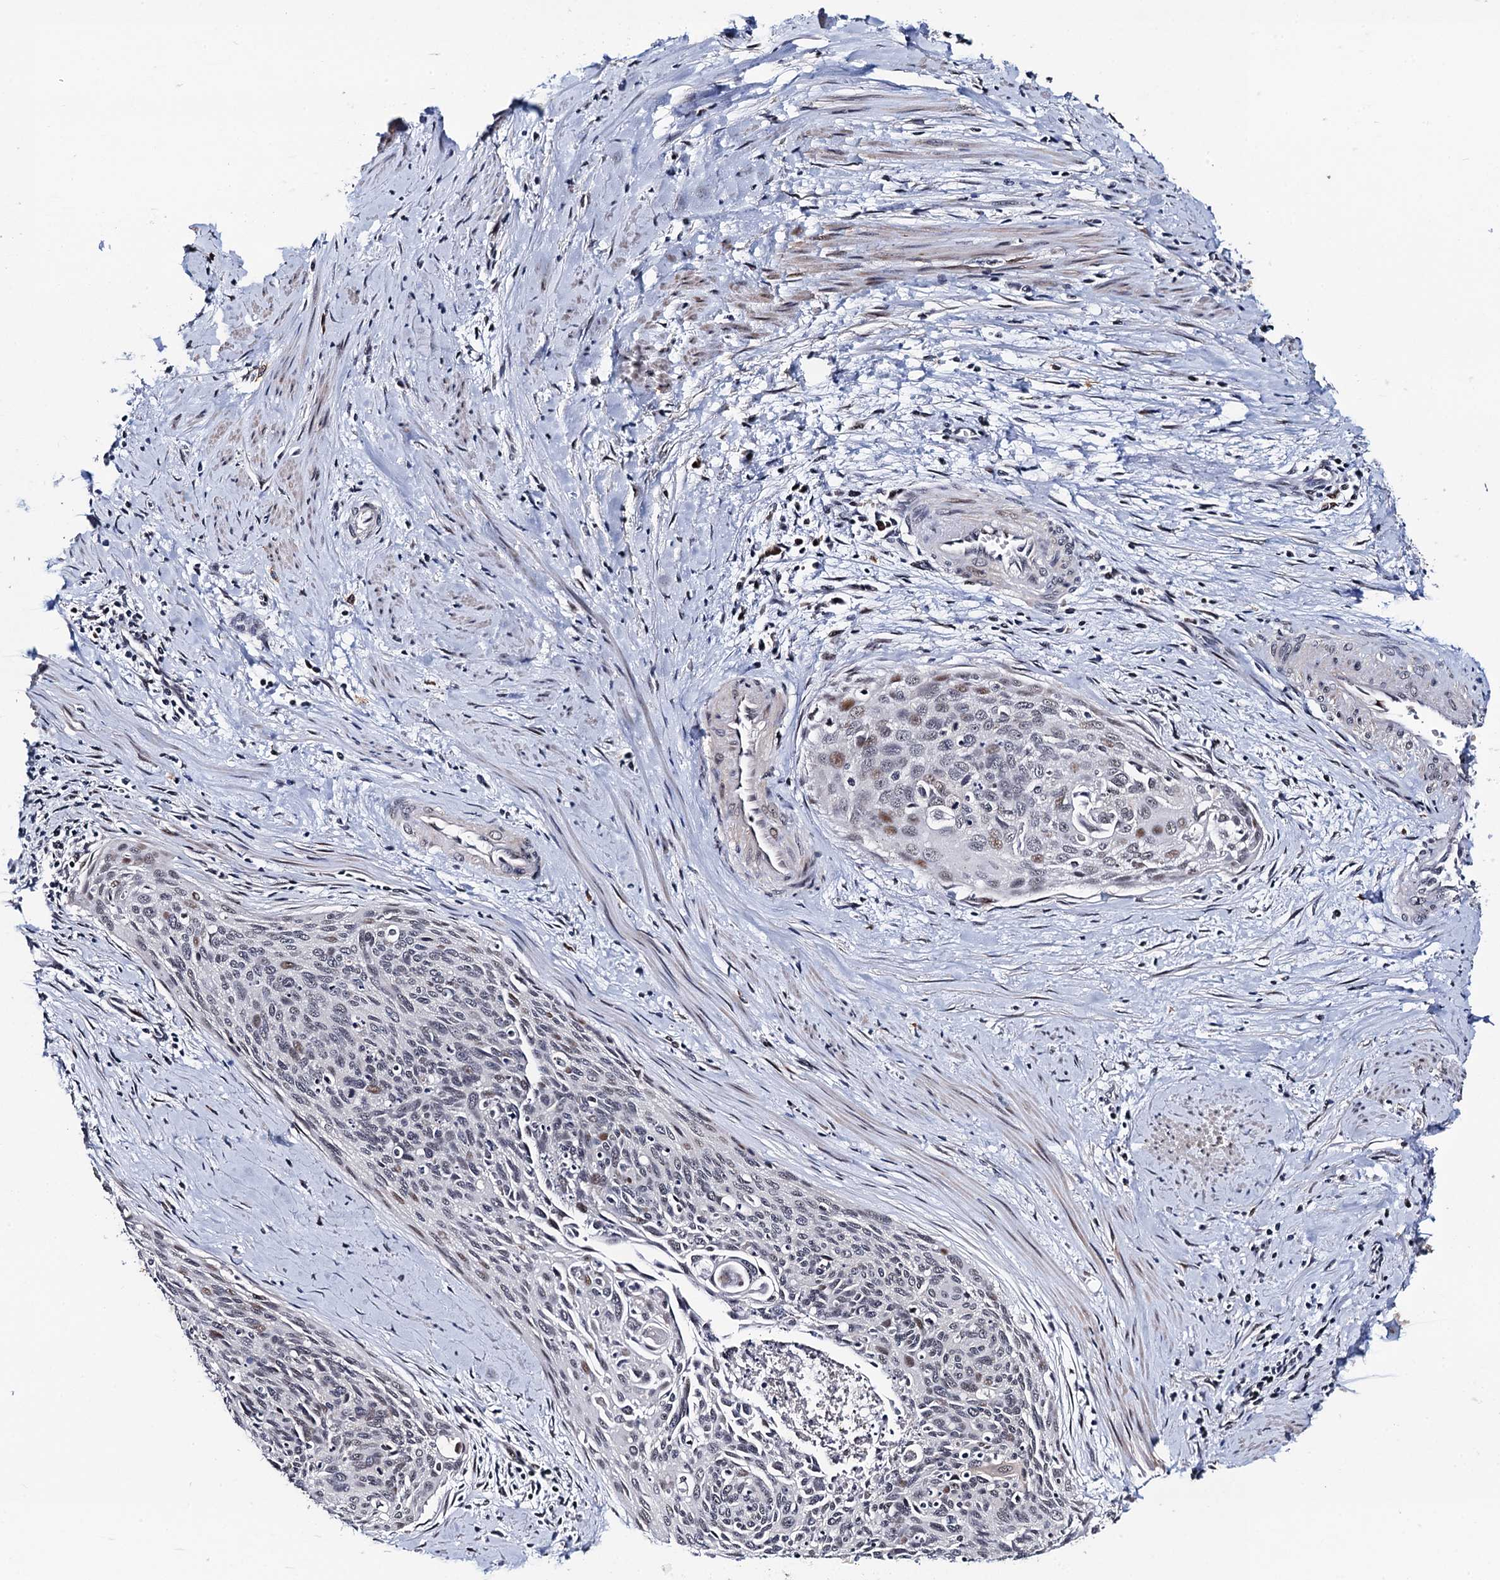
{"staining": {"intensity": "moderate", "quantity": "<25%", "location": "nuclear"}, "tissue": "cervical cancer", "cell_type": "Tumor cells", "image_type": "cancer", "snomed": [{"axis": "morphology", "description": "Squamous cell carcinoma, NOS"}, {"axis": "topography", "description": "Cervix"}], "caption": "This micrograph shows immunohistochemistry staining of squamous cell carcinoma (cervical), with low moderate nuclear positivity in about <25% of tumor cells.", "gene": "FAM222A", "patient": {"sex": "female", "age": 55}}